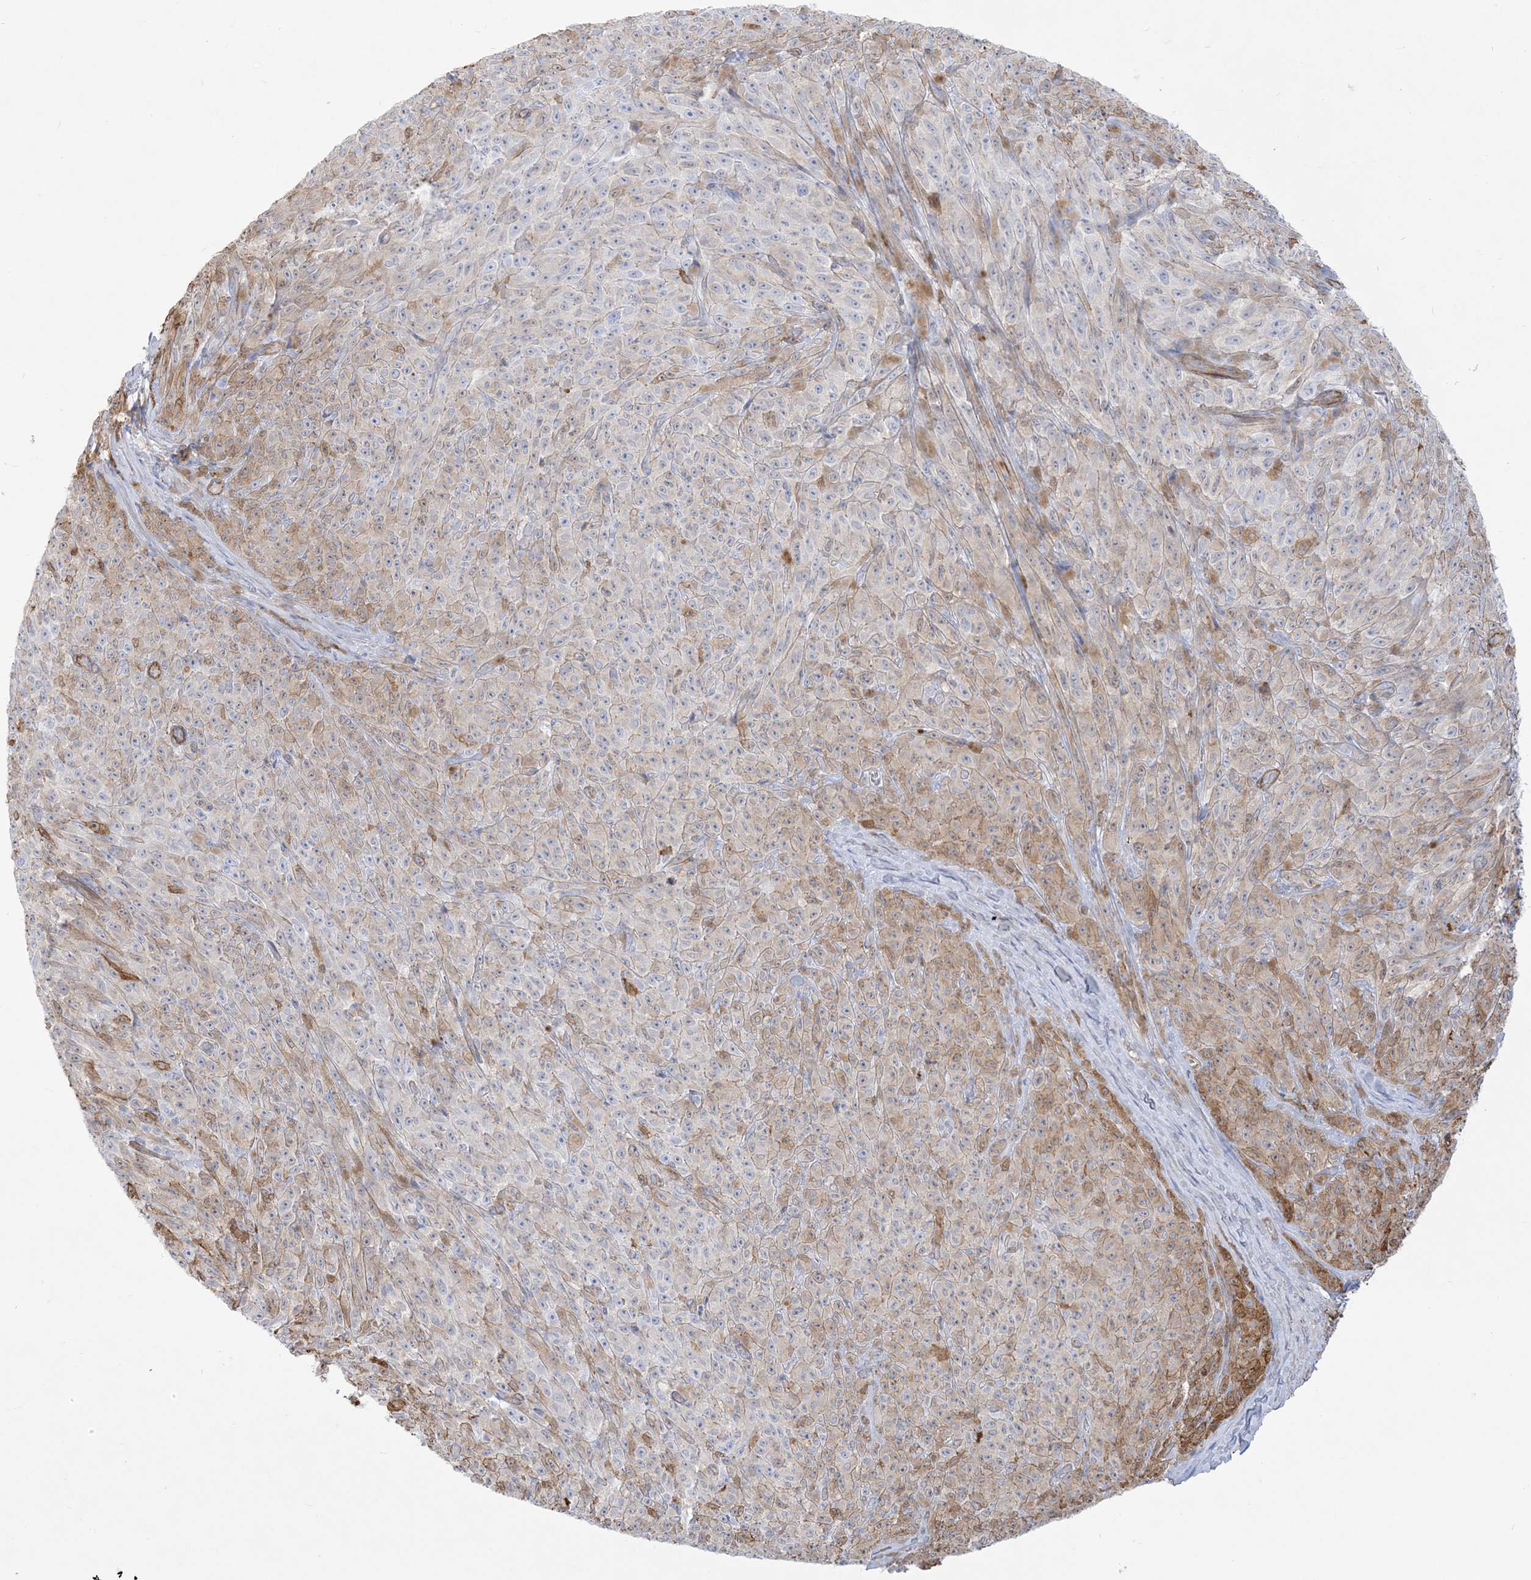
{"staining": {"intensity": "weak", "quantity": "<25%", "location": "cytoplasmic/membranous"}, "tissue": "melanoma", "cell_type": "Tumor cells", "image_type": "cancer", "snomed": [{"axis": "morphology", "description": "Malignant melanoma, NOS"}, {"axis": "topography", "description": "Skin"}], "caption": "Human melanoma stained for a protein using IHC displays no expression in tumor cells.", "gene": "B3GNT7", "patient": {"sex": "female", "age": 82}}